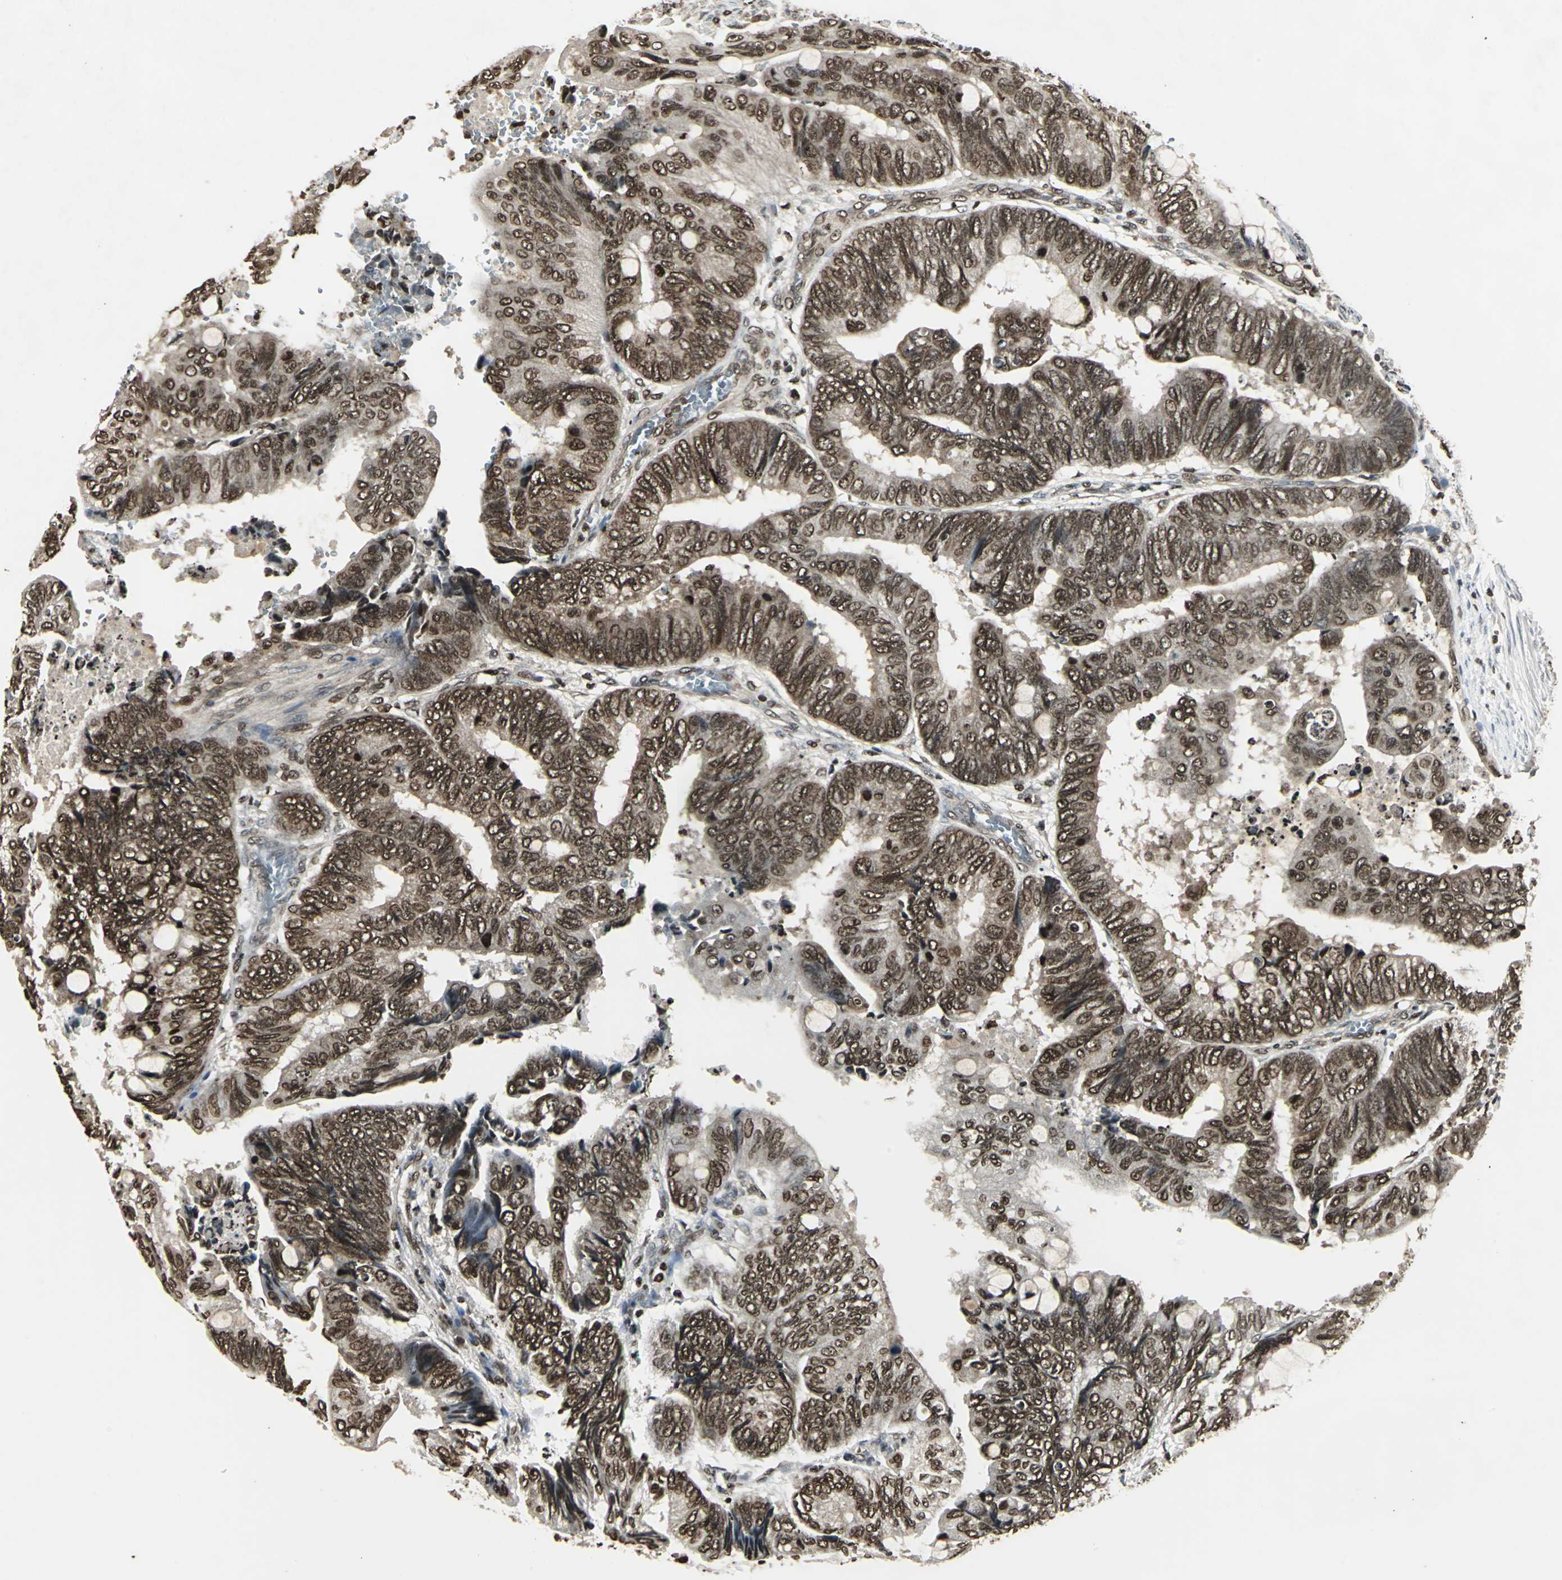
{"staining": {"intensity": "strong", "quantity": ">75%", "location": "cytoplasmic/membranous,nuclear"}, "tissue": "colorectal cancer", "cell_type": "Tumor cells", "image_type": "cancer", "snomed": [{"axis": "morphology", "description": "Normal tissue, NOS"}, {"axis": "morphology", "description": "Adenocarcinoma, NOS"}, {"axis": "topography", "description": "Rectum"}, {"axis": "topography", "description": "Peripheral nerve tissue"}], "caption": "Immunohistochemical staining of colorectal cancer shows high levels of strong cytoplasmic/membranous and nuclear protein expression in approximately >75% of tumor cells.", "gene": "AHR", "patient": {"sex": "male", "age": 92}}